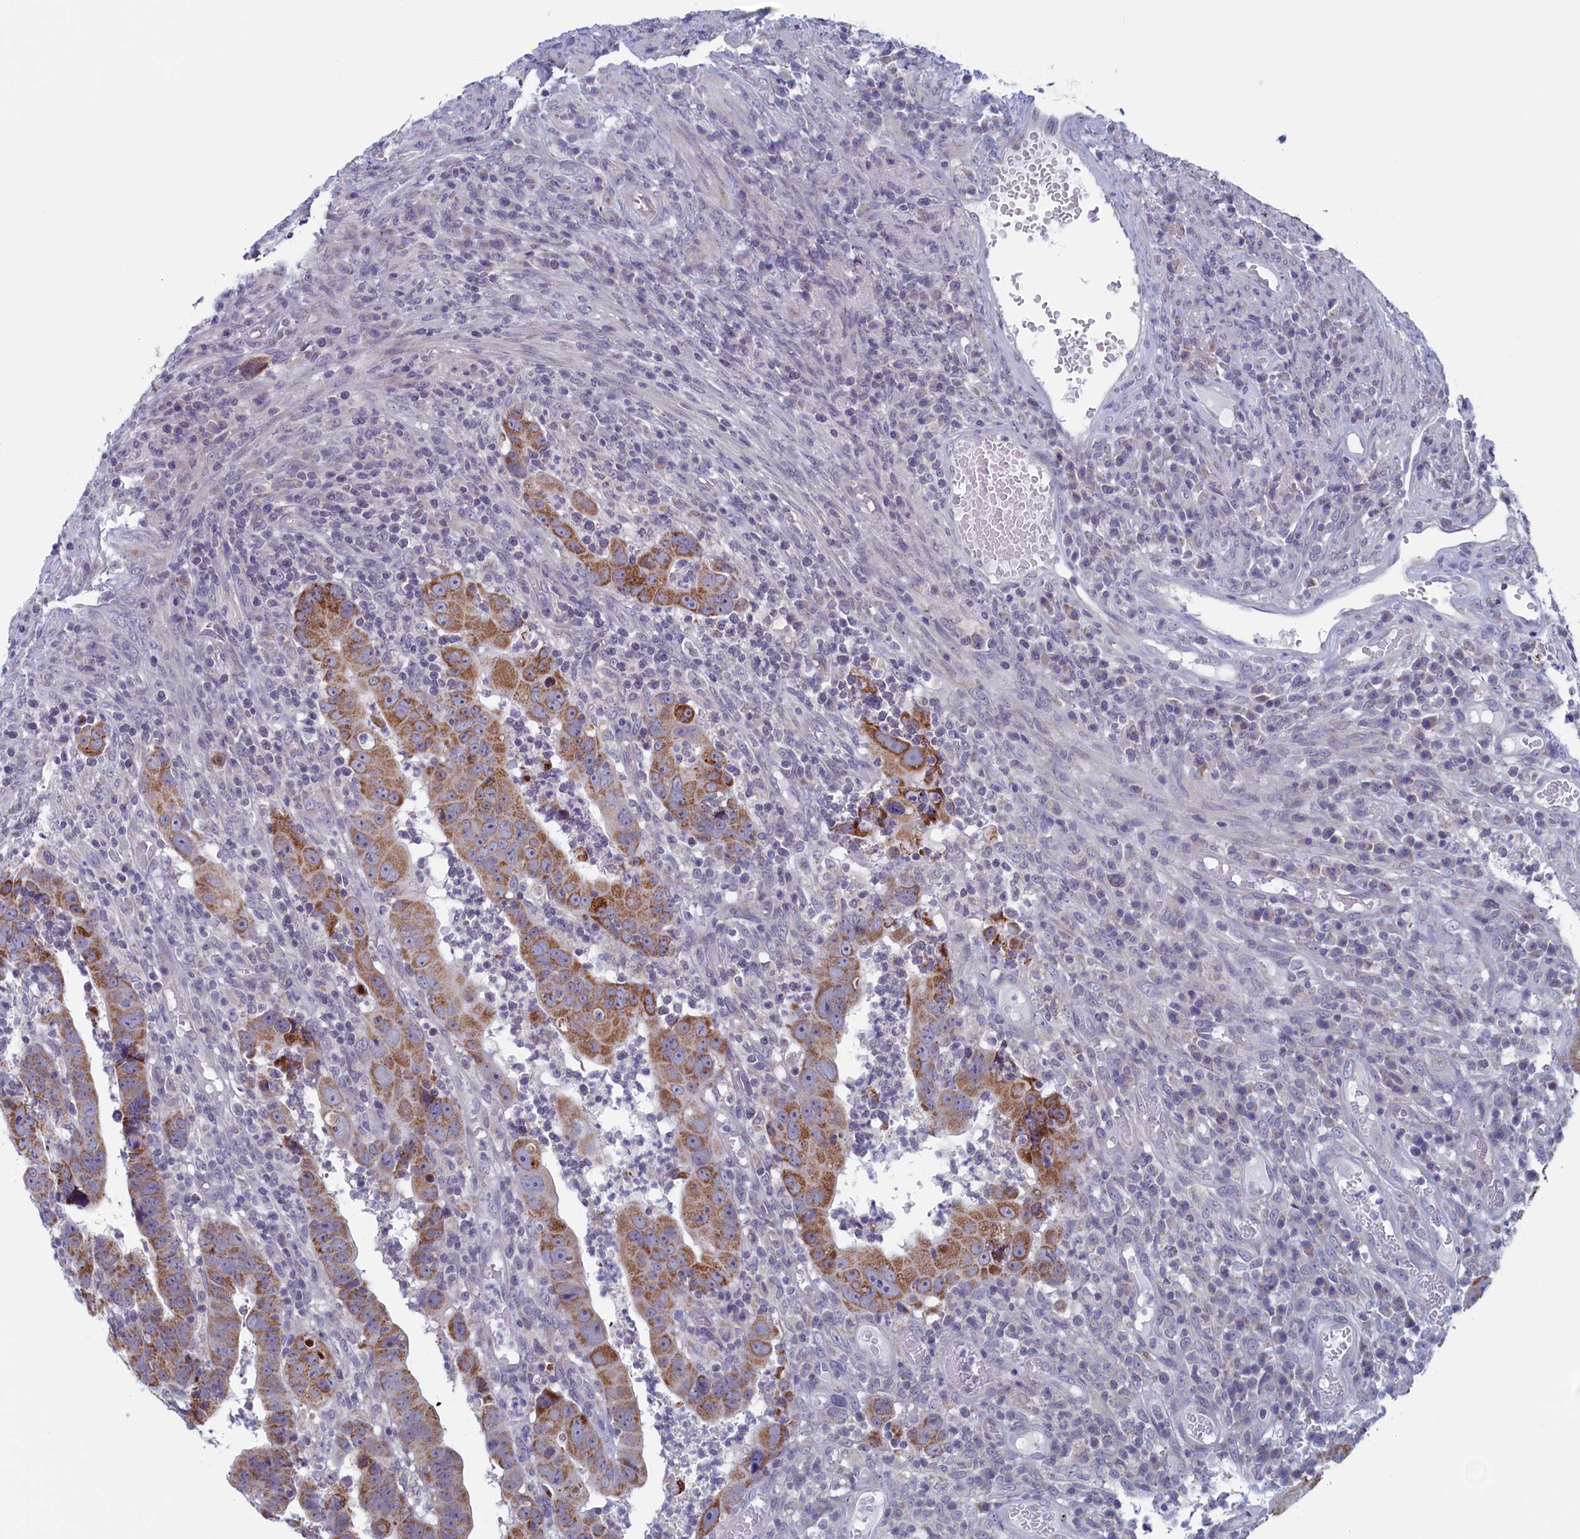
{"staining": {"intensity": "moderate", "quantity": ">75%", "location": "cytoplasmic/membranous"}, "tissue": "colorectal cancer", "cell_type": "Tumor cells", "image_type": "cancer", "snomed": [{"axis": "morphology", "description": "Normal tissue, NOS"}, {"axis": "morphology", "description": "Adenocarcinoma, NOS"}, {"axis": "topography", "description": "Rectum"}], "caption": "Tumor cells show moderate cytoplasmic/membranous staining in approximately >75% of cells in adenocarcinoma (colorectal).", "gene": "WDR76", "patient": {"sex": "female", "age": 65}}